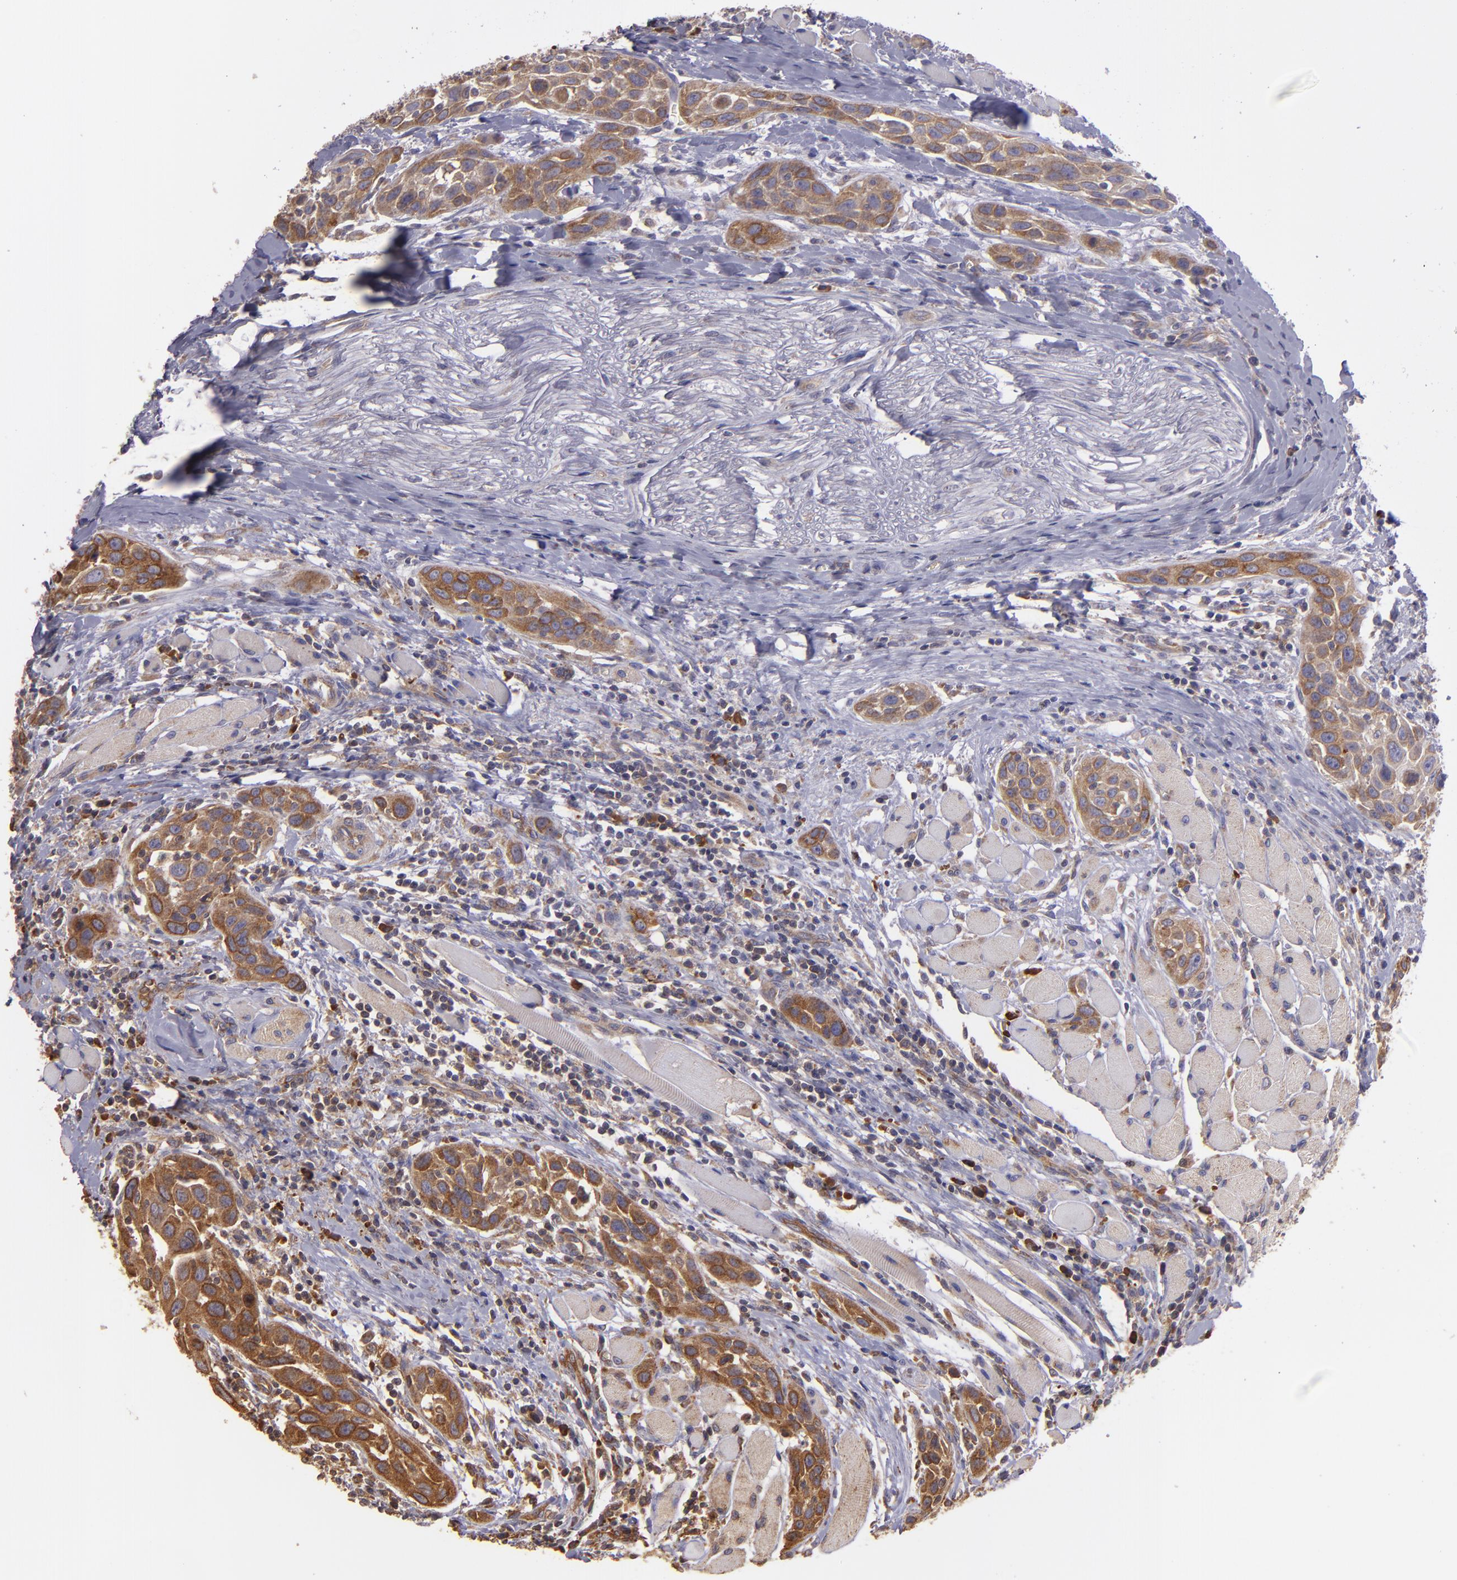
{"staining": {"intensity": "strong", "quantity": ">75%", "location": "cytoplasmic/membranous"}, "tissue": "head and neck cancer", "cell_type": "Tumor cells", "image_type": "cancer", "snomed": [{"axis": "morphology", "description": "Squamous cell carcinoma, NOS"}, {"axis": "topography", "description": "Oral tissue"}, {"axis": "topography", "description": "Head-Neck"}], "caption": "Tumor cells reveal strong cytoplasmic/membranous positivity in approximately >75% of cells in head and neck squamous cell carcinoma.", "gene": "ECE1", "patient": {"sex": "female", "age": 50}}